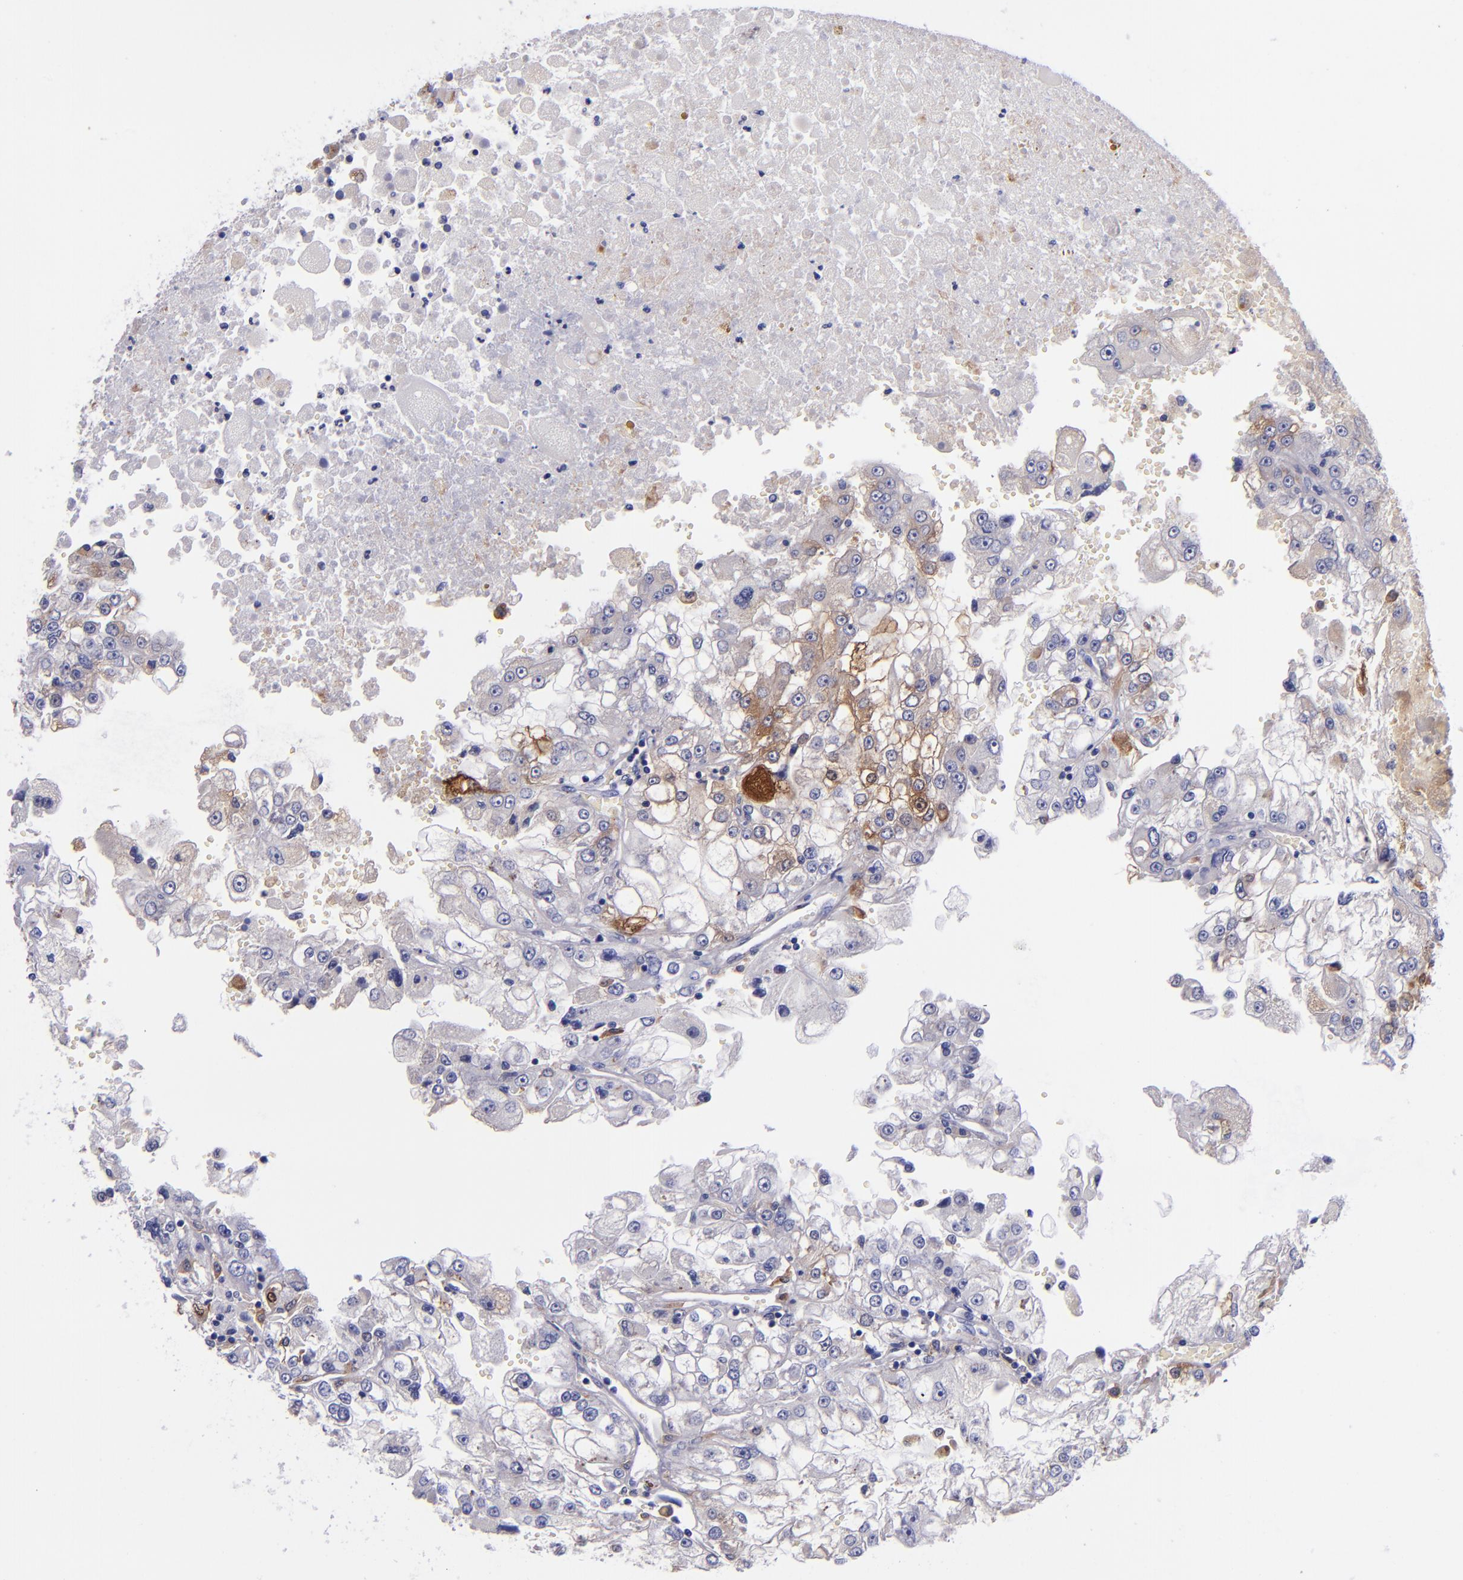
{"staining": {"intensity": "negative", "quantity": "none", "location": "none"}, "tissue": "renal cancer", "cell_type": "Tumor cells", "image_type": "cancer", "snomed": [{"axis": "morphology", "description": "Adenocarcinoma, NOS"}, {"axis": "topography", "description": "Kidney"}], "caption": "The image demonstrates no staining of tumor cells in renal cancer.", "gene": "IVL", "patient": {"sex": "female", "age": 83}}